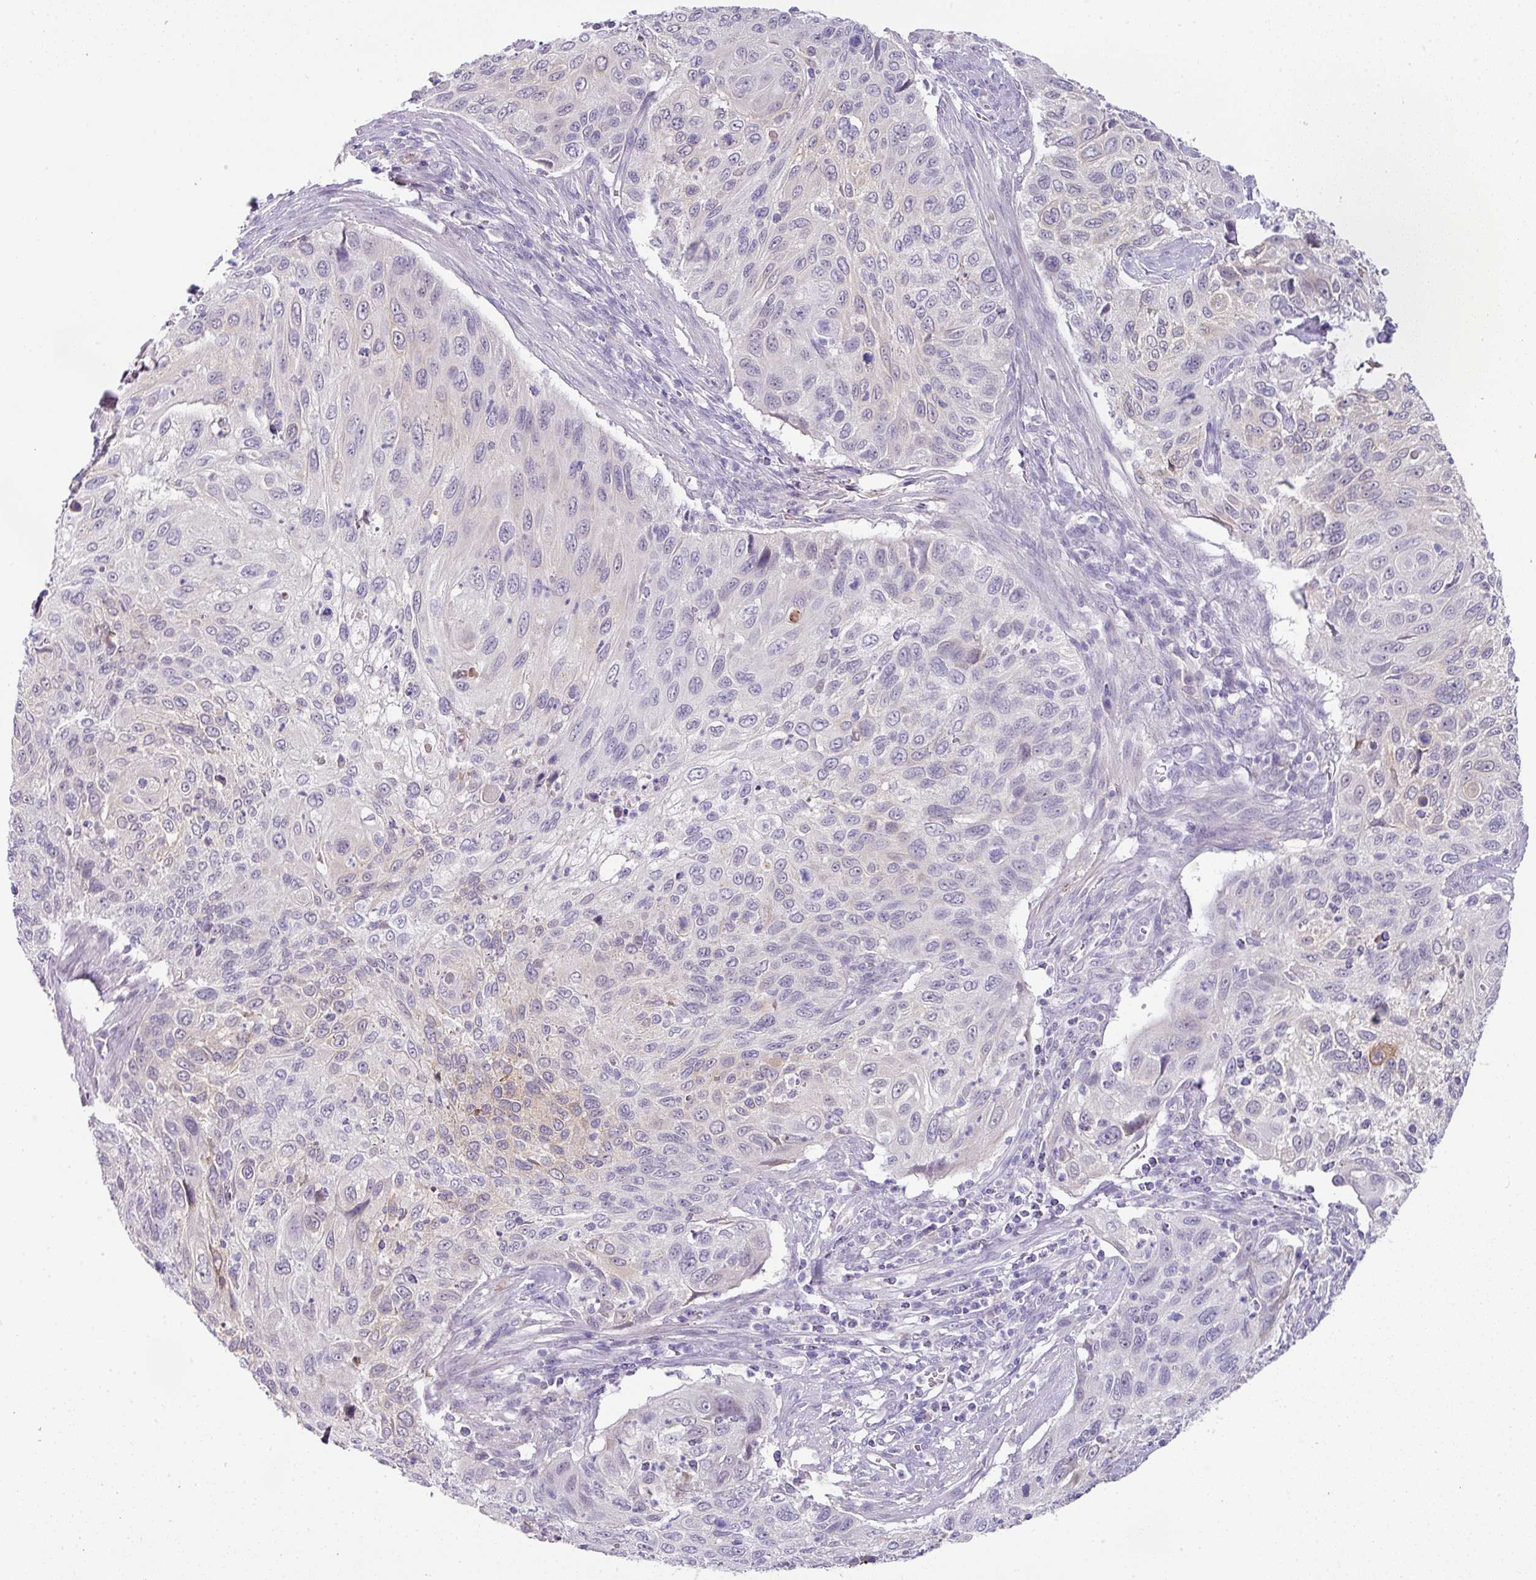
{"staining": {"intensity": "negative", "quantity": "none", "location": "none"}, "tissue": "cervical cancer", "cell_type": "Tumor cells", "image_type": "cancer", "snomed": [{"axis": "morphology", "description": "Squamous cell carcinoma, NOS"}, {"axis": "topography", "description": "Cervix"}], "caption": "Protein analysis of cervical cancer (squamous cell carcinoma) demonstrates no significant expression in tumor cells.", "gene": "FGF17", "patient": {"sex": "female", "age": 70}}